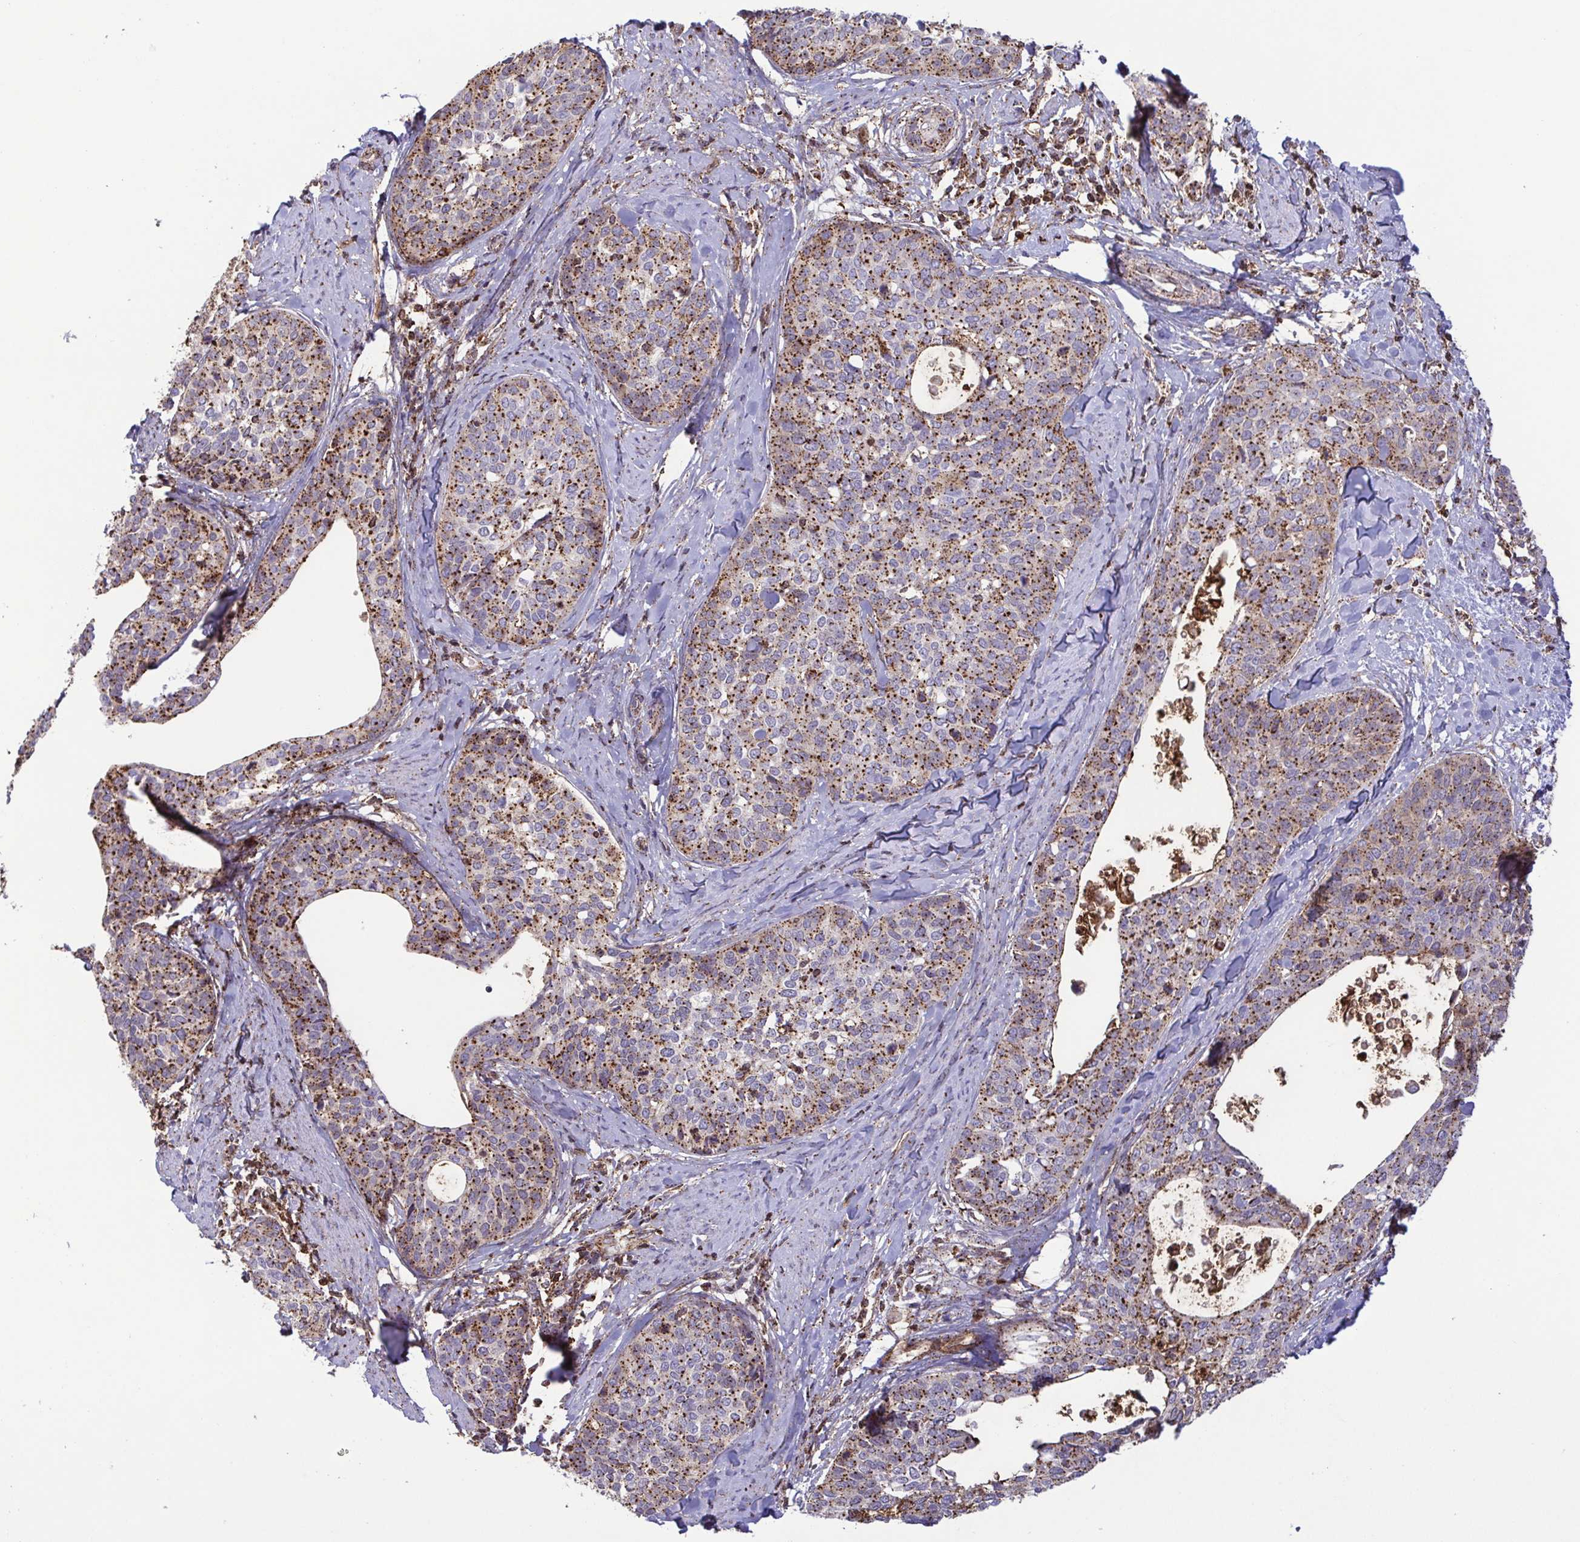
{"staining": {"intensity": "strong", "quantity": "25%-75%", "location": "cytoplasmic/membranous"}, "tissue": "cervical cancer", "cell_type": "Tumor cells", "image_type": "cancer", "snomed": [{"axis": "morphology", "description": "Squamous cell carcinoma, NOS"}, {"axis": "topography", "description": "Cervix"}], "caption": "Approximately 25%-75% of tumor cells in human squamous cell carcinoma (cervical) demonstrate strong cytoplasmic/membranous protein staining as visualized by brown immunohistochemical staining.", "gene": "CHMP1B", "patient": {"sex": "female", "age": 69}}